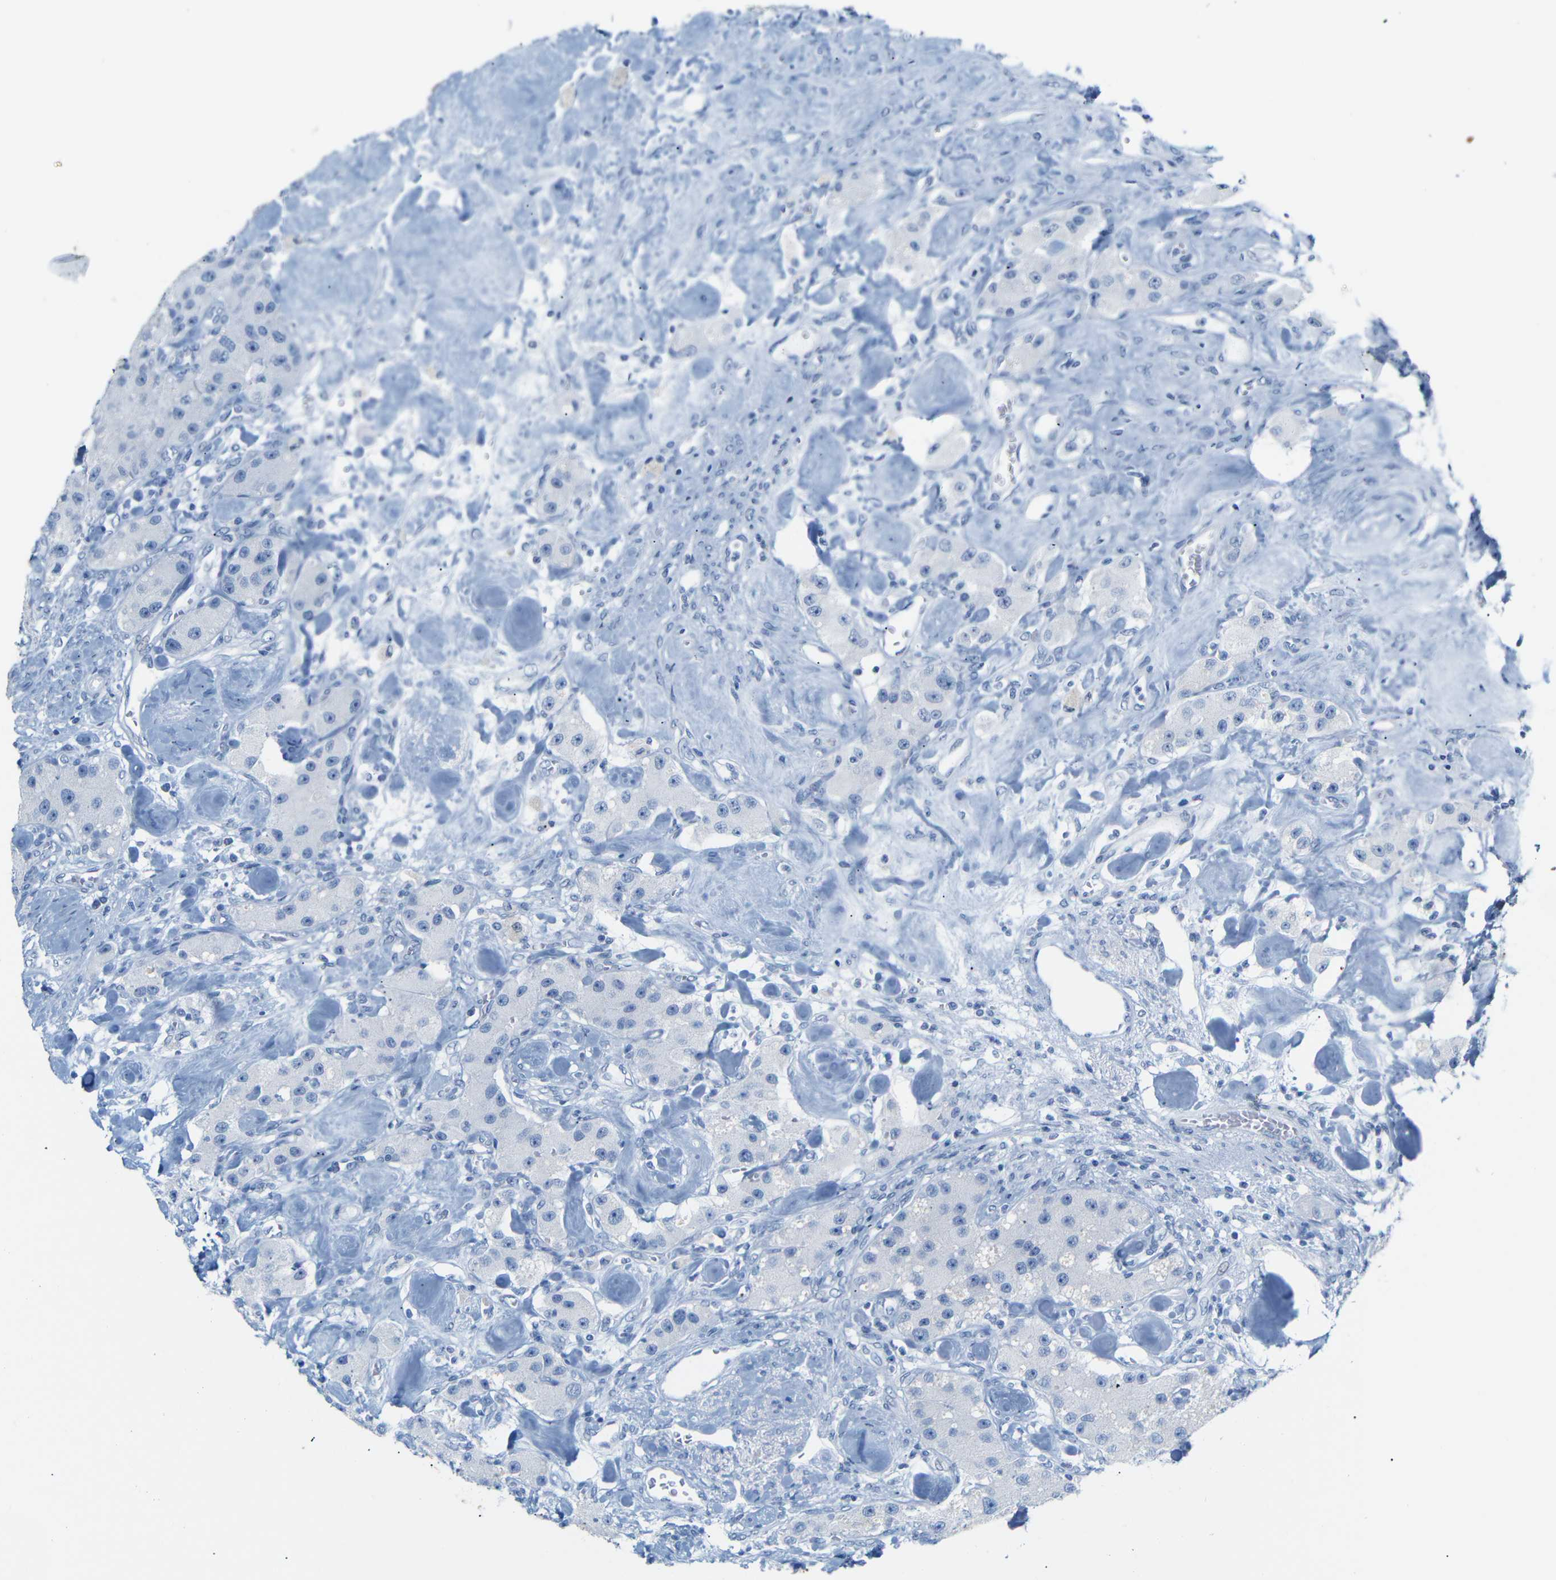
{"staining": {"intensity": "negative", "quantity": "none", "location": "none"}, "tissue": "carcinoid", "cell_type": "Tumor cells", "image_type": "cancer", "snomed": [{"axis": "morphology", "description": "Carcinoid, malignant, NOS"}, {"axis": "topography", "description": "Pancreas"}], "caption": "Image shows no protein expression in tumor cells of malignant carcinoid tissue. The staining is performed using DAB (3,3'-diaminobenzidine) brown chromogen with nuclei counter-stained in using hematoxylin.", "gene": "MT1A", "patient": {"sex": "male", "age": 41}}